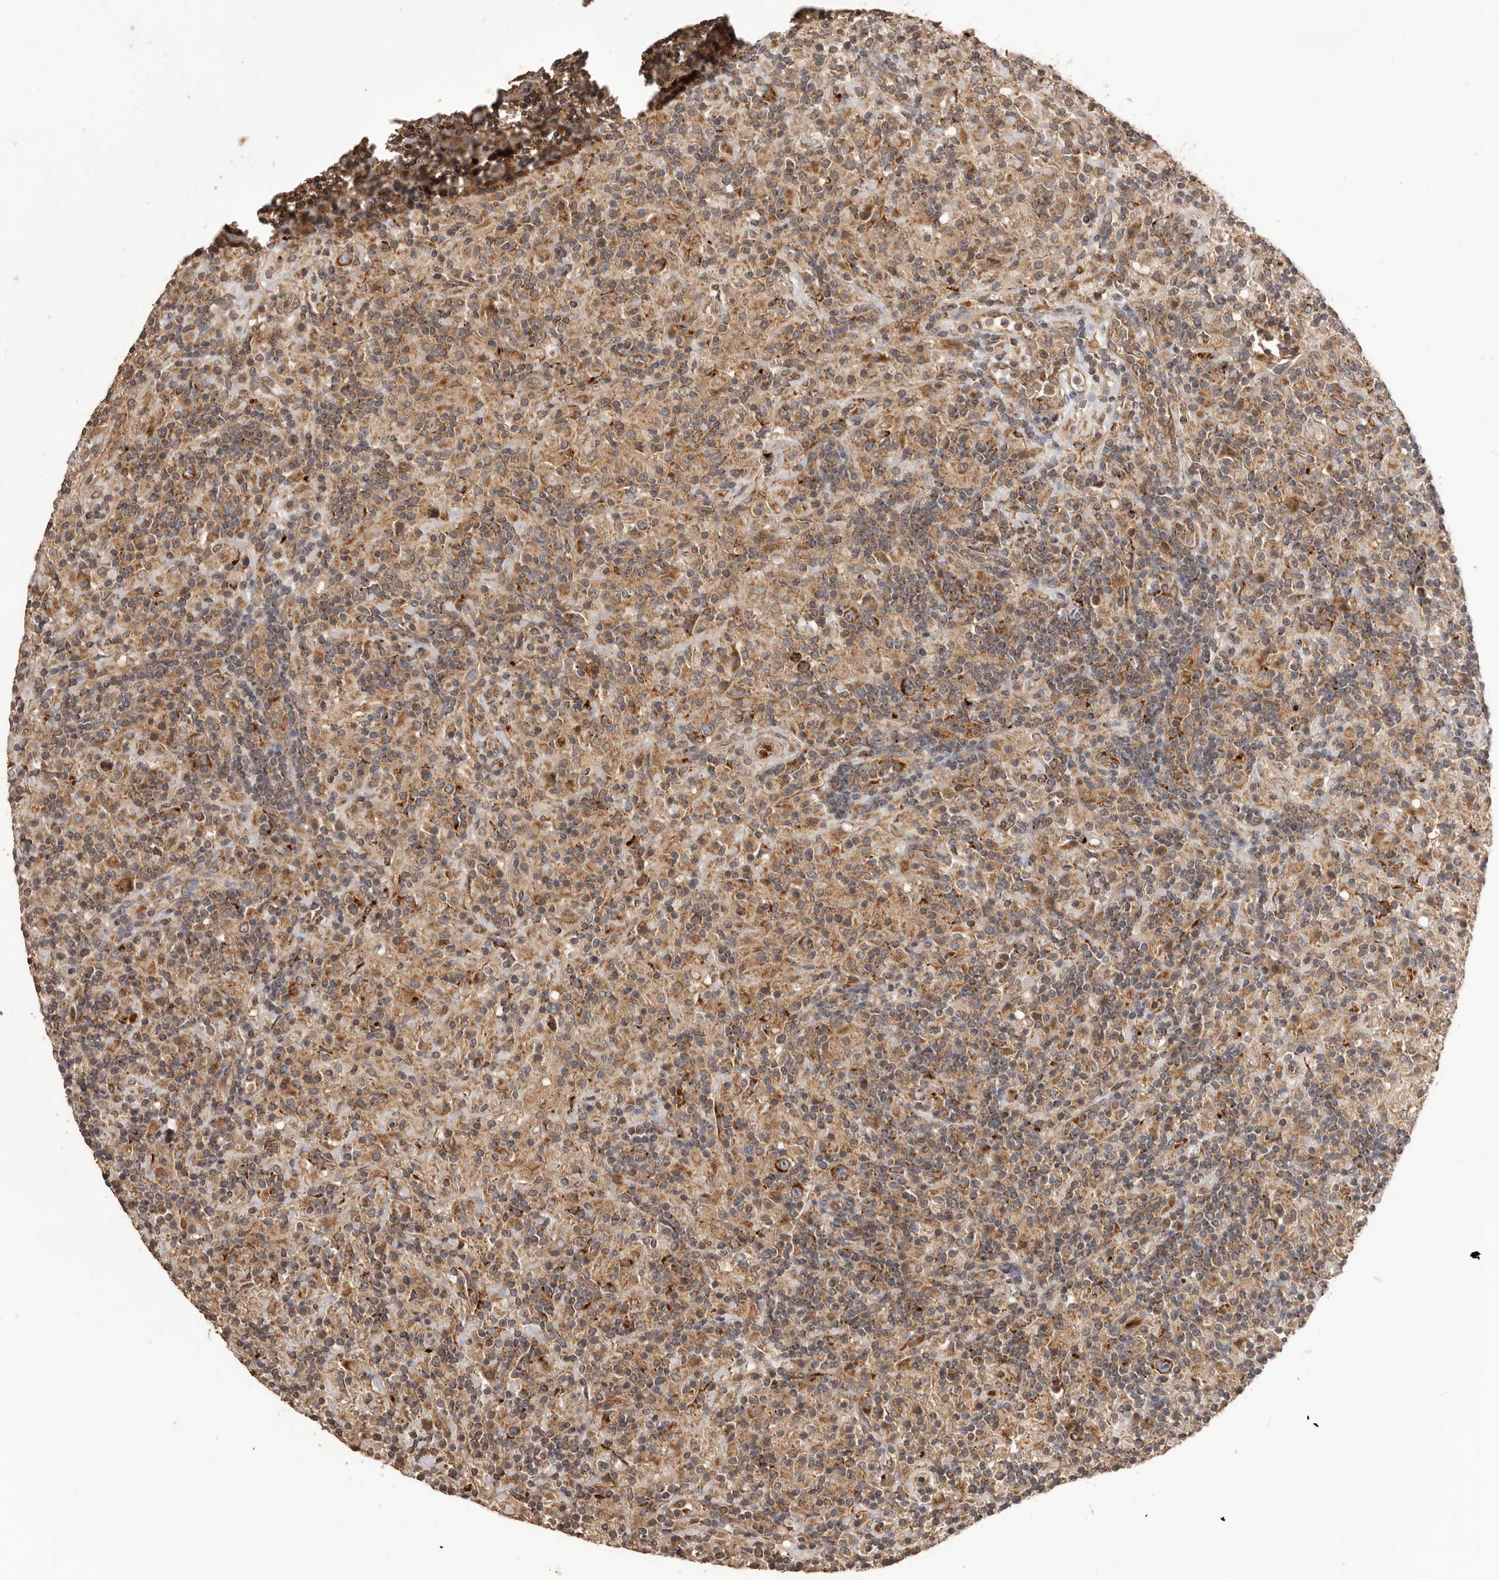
{"staining": {"intensity": "moderate", "quantity": ">75%", "location": "cytoplasmic/membranous"}, "tissue": "lymphoma", "cell_type": "Tumor cells", "image_type": "cancer", "snomed": [{"axis": "morphology", "description": "Hodgkin's disease, NOS"}, {"axis": "topography", "description": "Lymph node"}], "caption": "Protein analysis of Hodgkin's disease tissue demonstrates moderate cytoplasmic/membranous expression in about >75% of tumor cells. The protein is stained brown, and the nuclei are stained in blue (DAB IHC with brightfield microscopy, high magnification).", "gene": "QRSL1", "patient": {"sex": "male", "age": 70}}